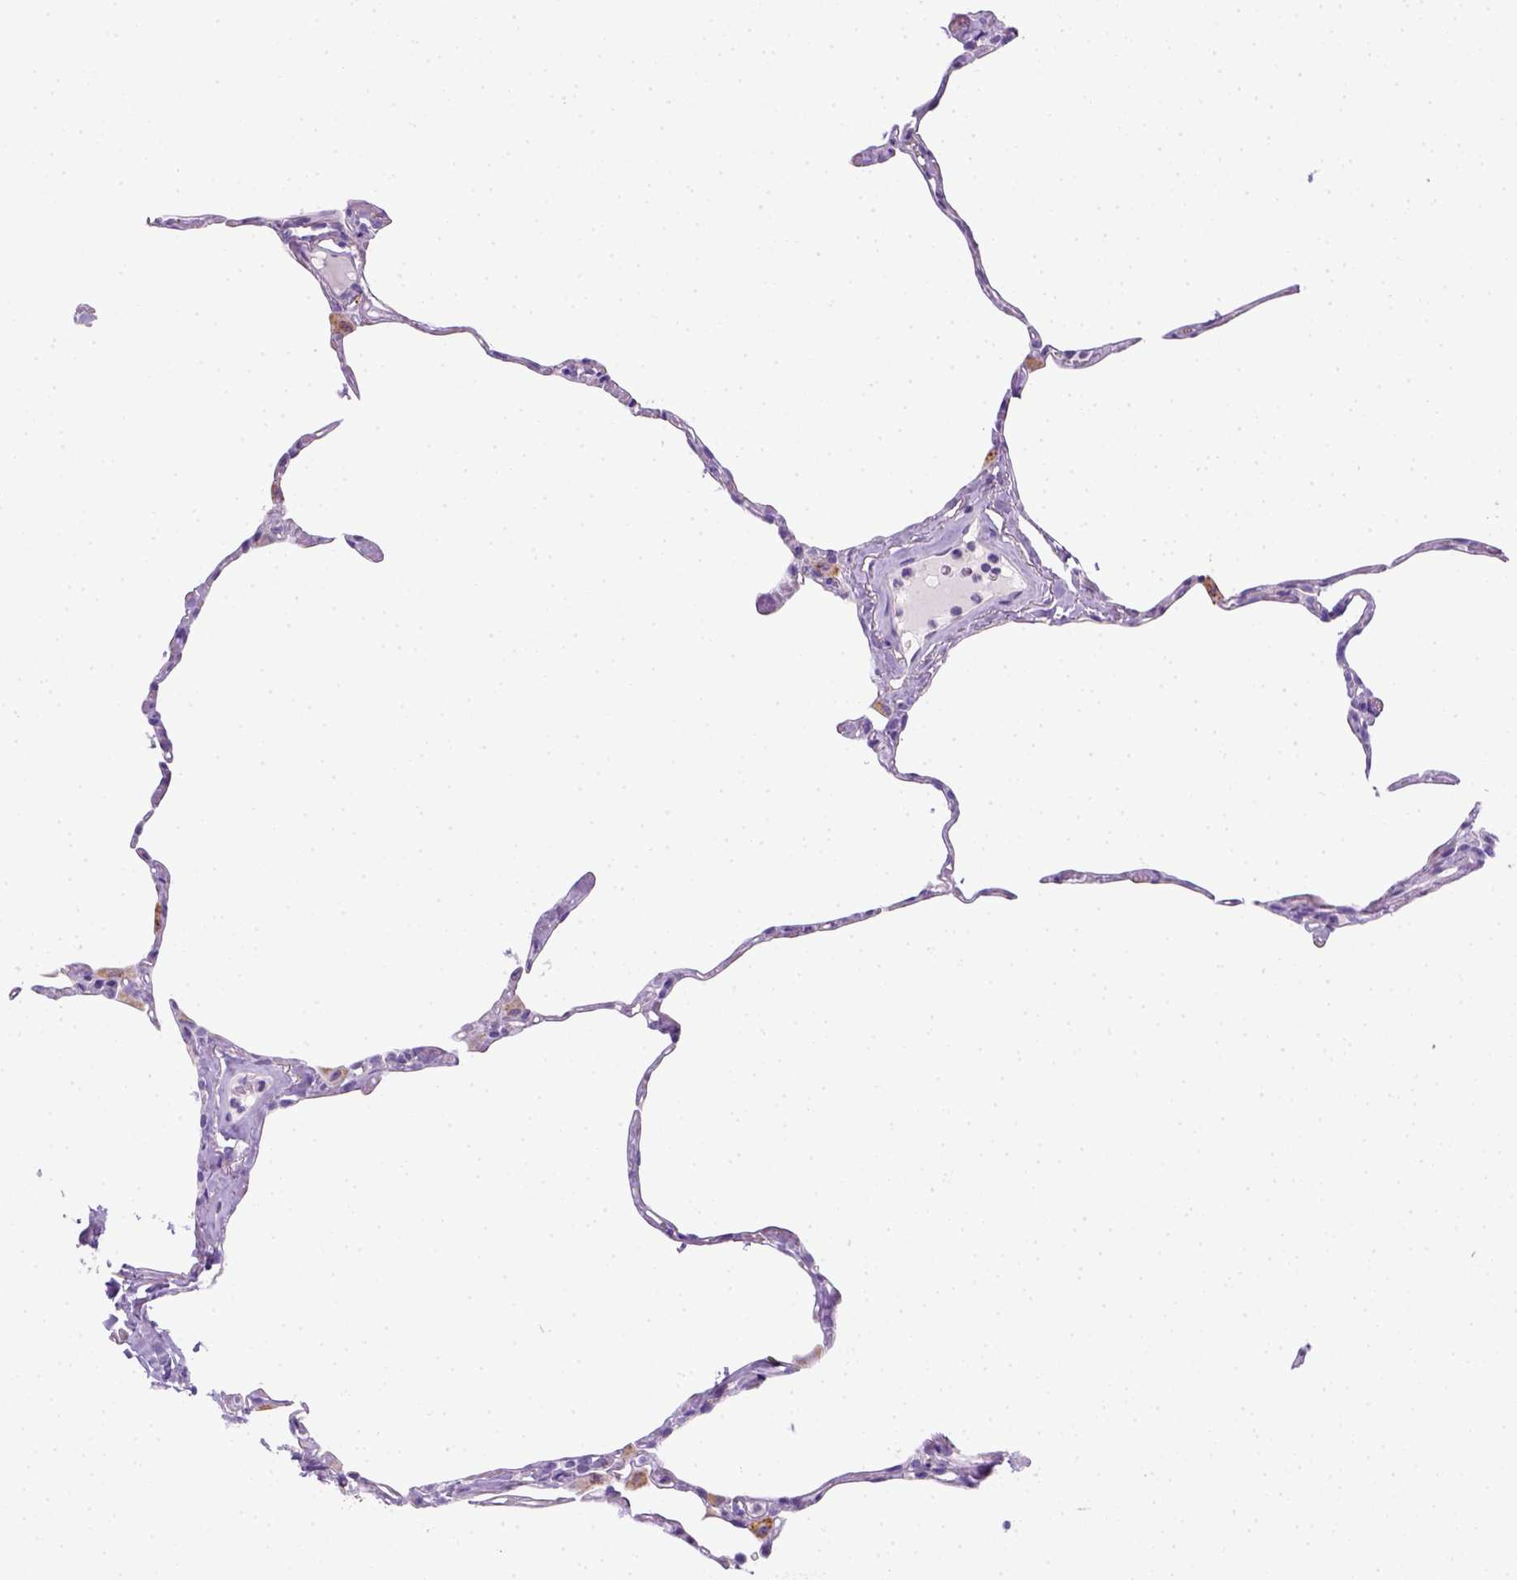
{"staining": {"intensity": "negative", "quantity": "none", "location": "none"}, "tissue": "lung", "cell_type": "Alveolar cells", "image_type": "normal", "snomed": [{"axis": "morphology", "description": "Normal tissue, NOS"}, {"axis": "topography", "description": "Lung"}], "caption": "Photomicrograph shows no significant protein staining in alveolar cells of benign lung.", "gene": "KRT71", "patient": {"sex": "male", "age": 65}}